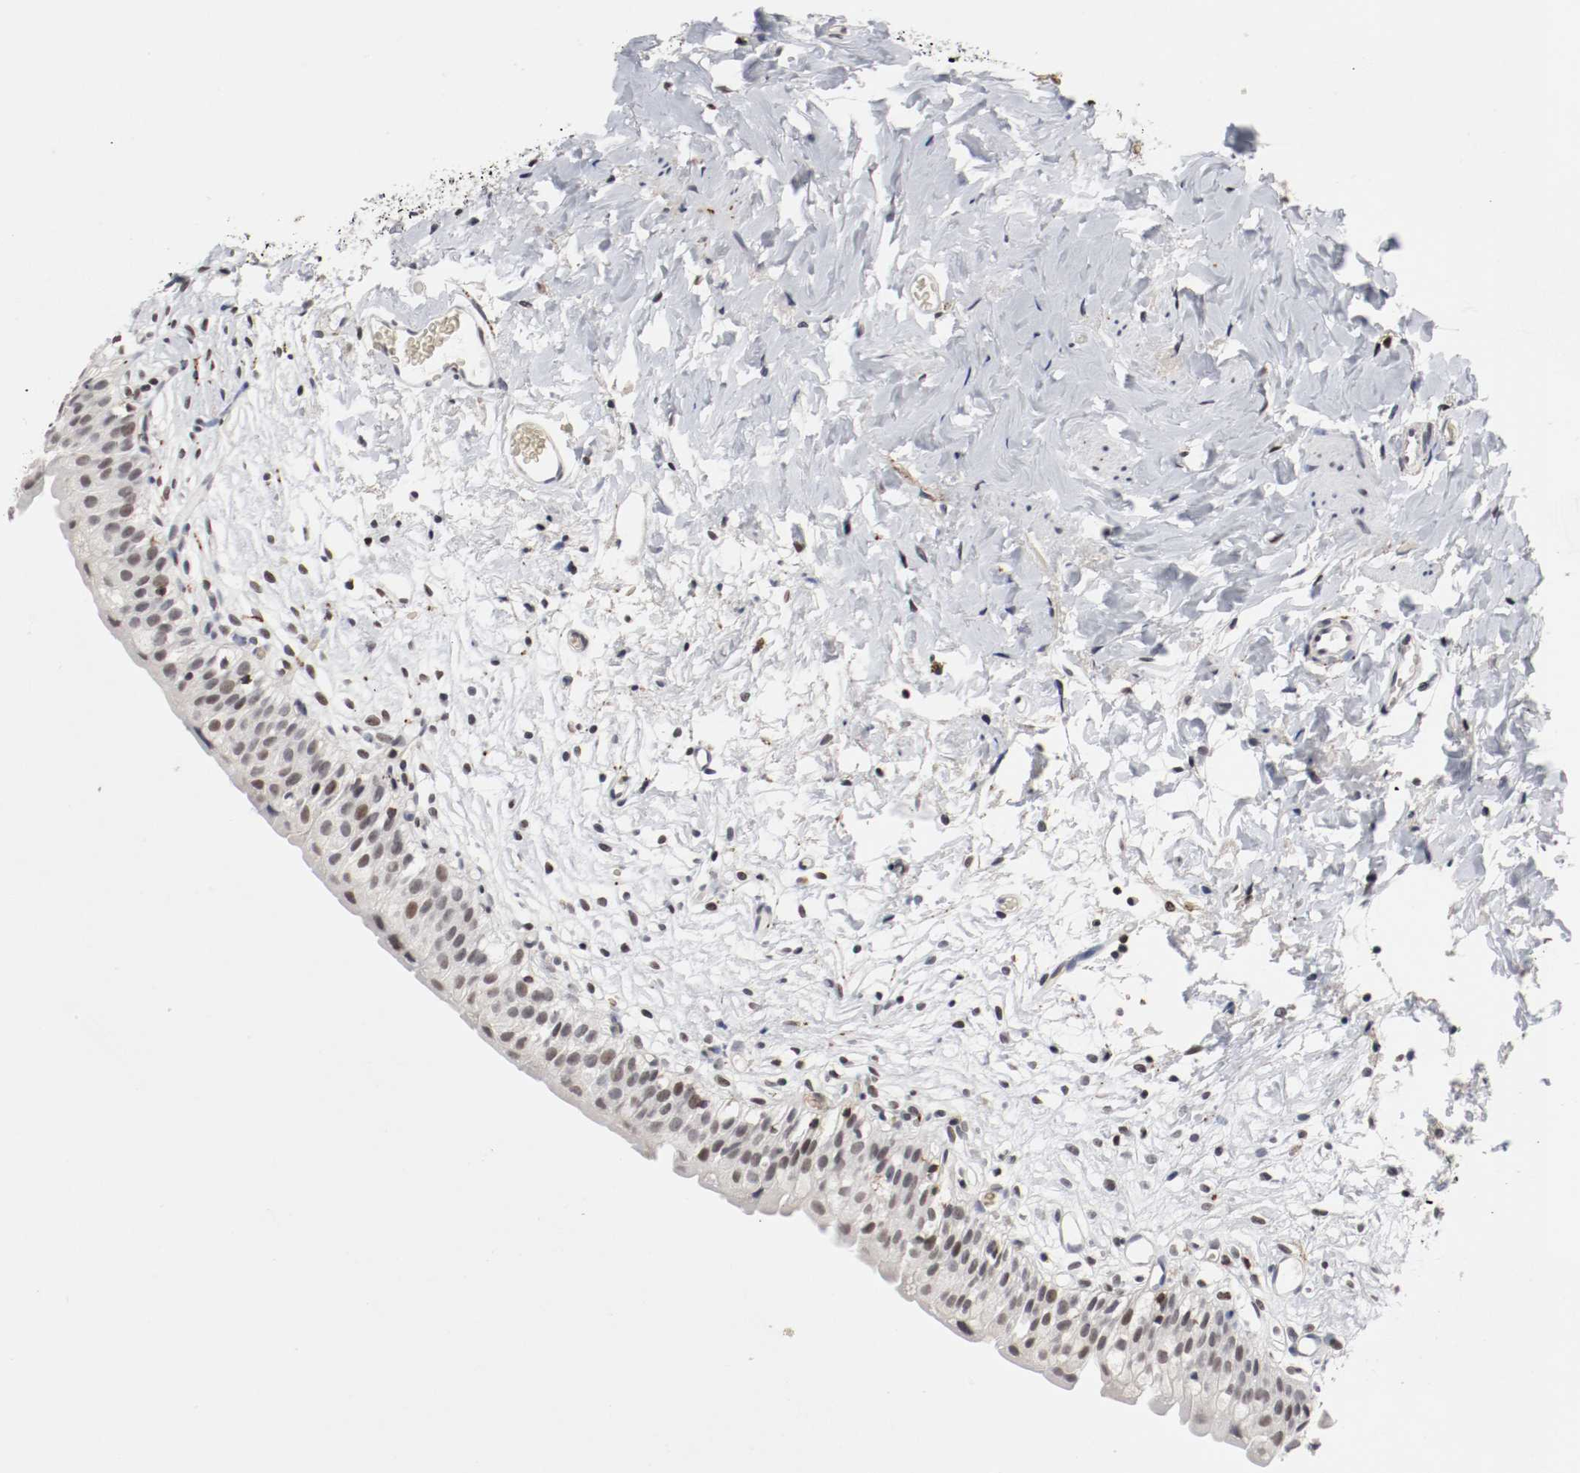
{"staining": {"intensity": "strong", "quantity": "25%-75%", "location": "nuclear"}, "tissue": "urinary bladder", "cell_type": "Urothelial cells", "image_type": "normal", "snomed": [{"axis": "morphology", "description": "Normal tissue, NOS"}, {"axis": "topography", "description": "Urinary bladder"}], "caption": "Strong nuclear positivity is appreciated in approximately 25%-75% of urothelial cells in benign urinary bladder.", "gene": "JUND", "patient": {"sex": "female", "age": 80}}